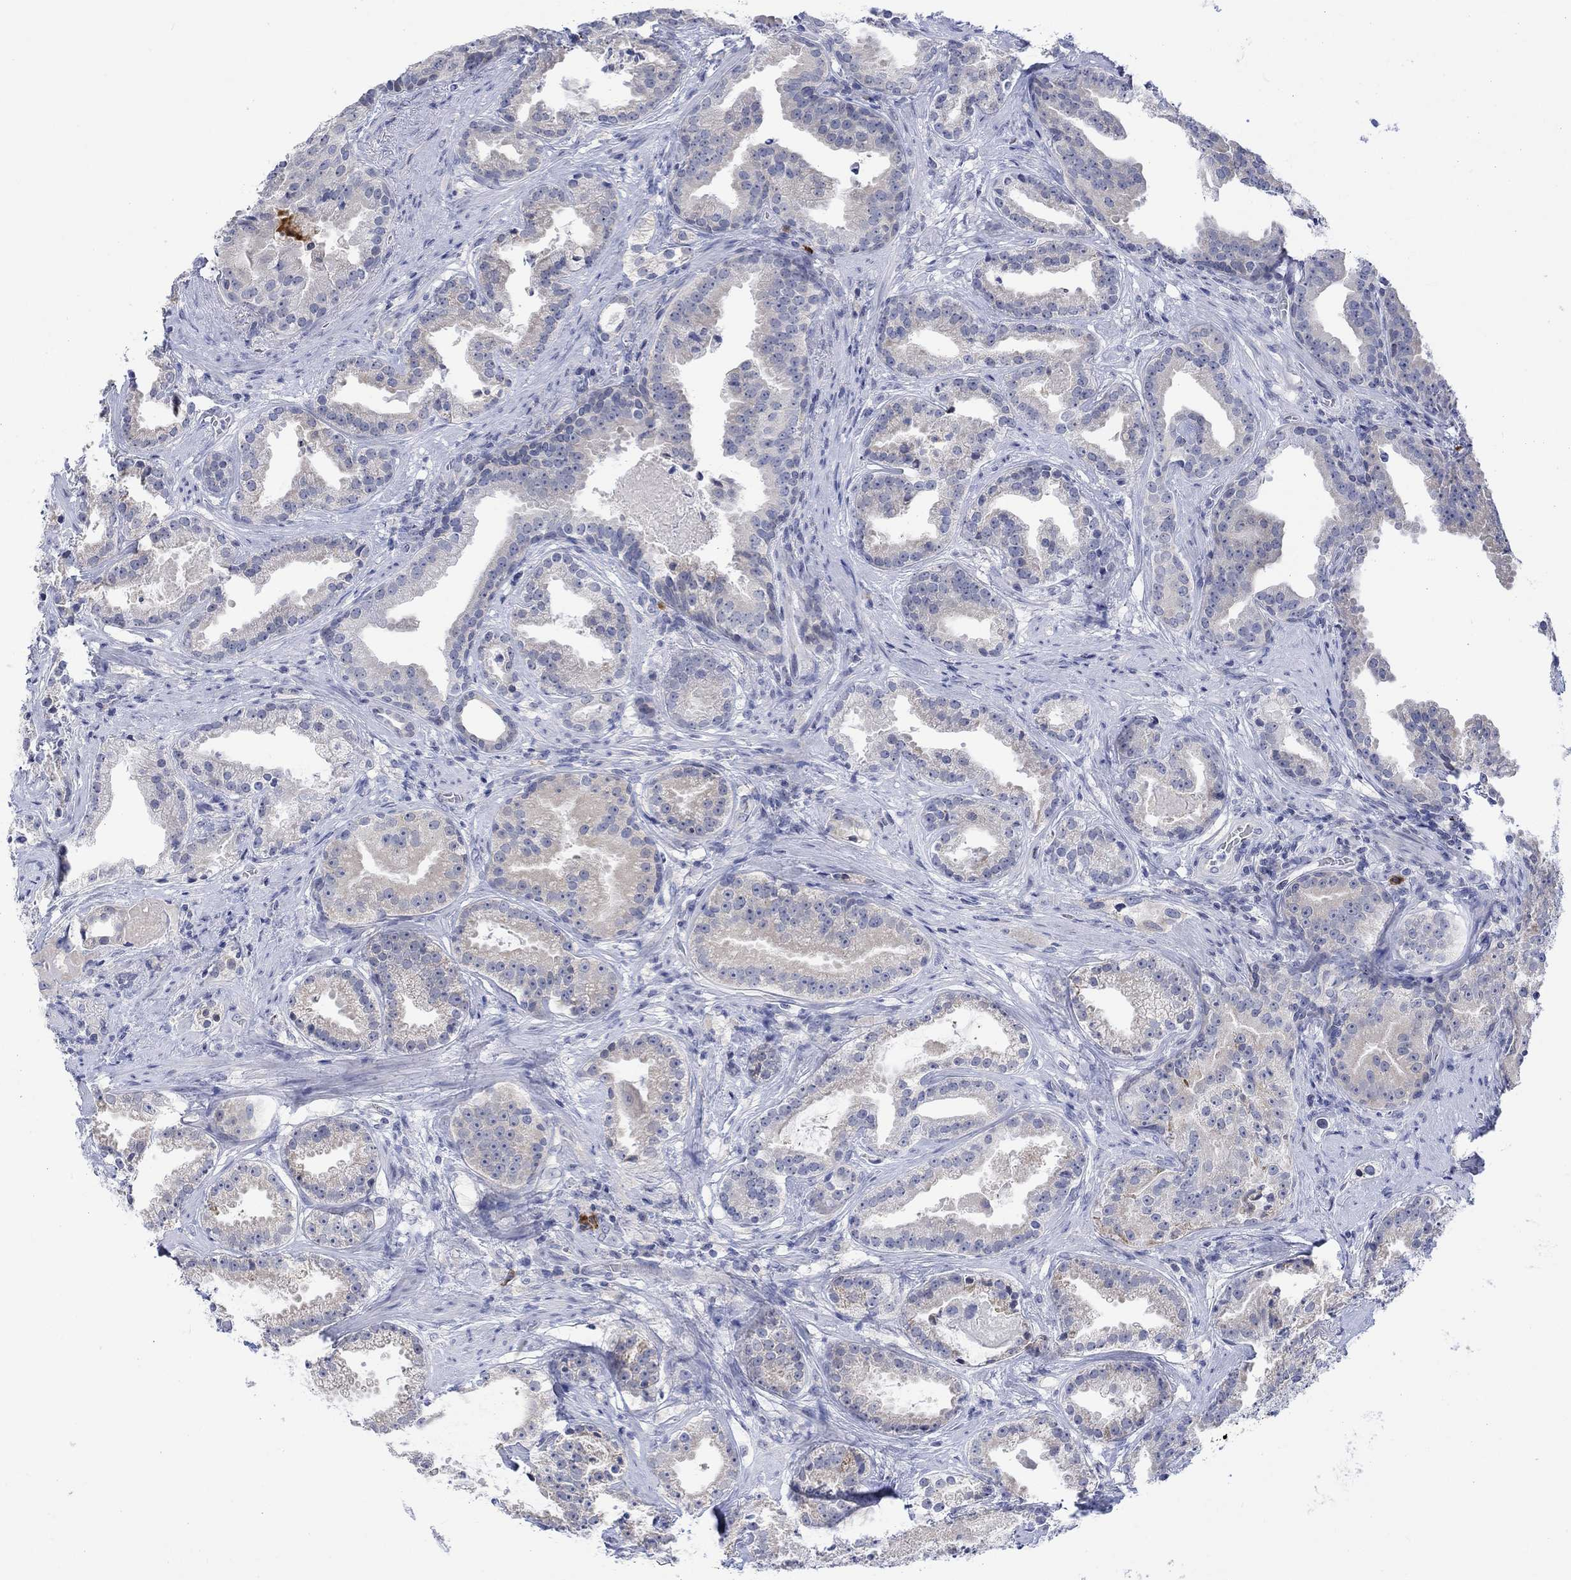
{"staining": {"intensity": "weak", "quantity": "25%-75%", "location": "cytoplasmic/membranous"}, "tissue": "prostate cancer", "cell_type": "Tumor cells", "image_type": "cancer", "snomed": [{"axis": "morphology", "description": "Adenocarcinoma, NOS"}, {"axis": "morphology", "description": "Adenocarcinoma, High grade"}, {"axis": "topography", "description": "Prostate"}], "caption": "A micrograph of adenocarcinoma (high-grade) (prostate) stained for a protein displays weak cytoplasmic/membranous brown staining in tumor cells.", "gene": "DCX", "patient": {"sex": "male", "age": 64}}